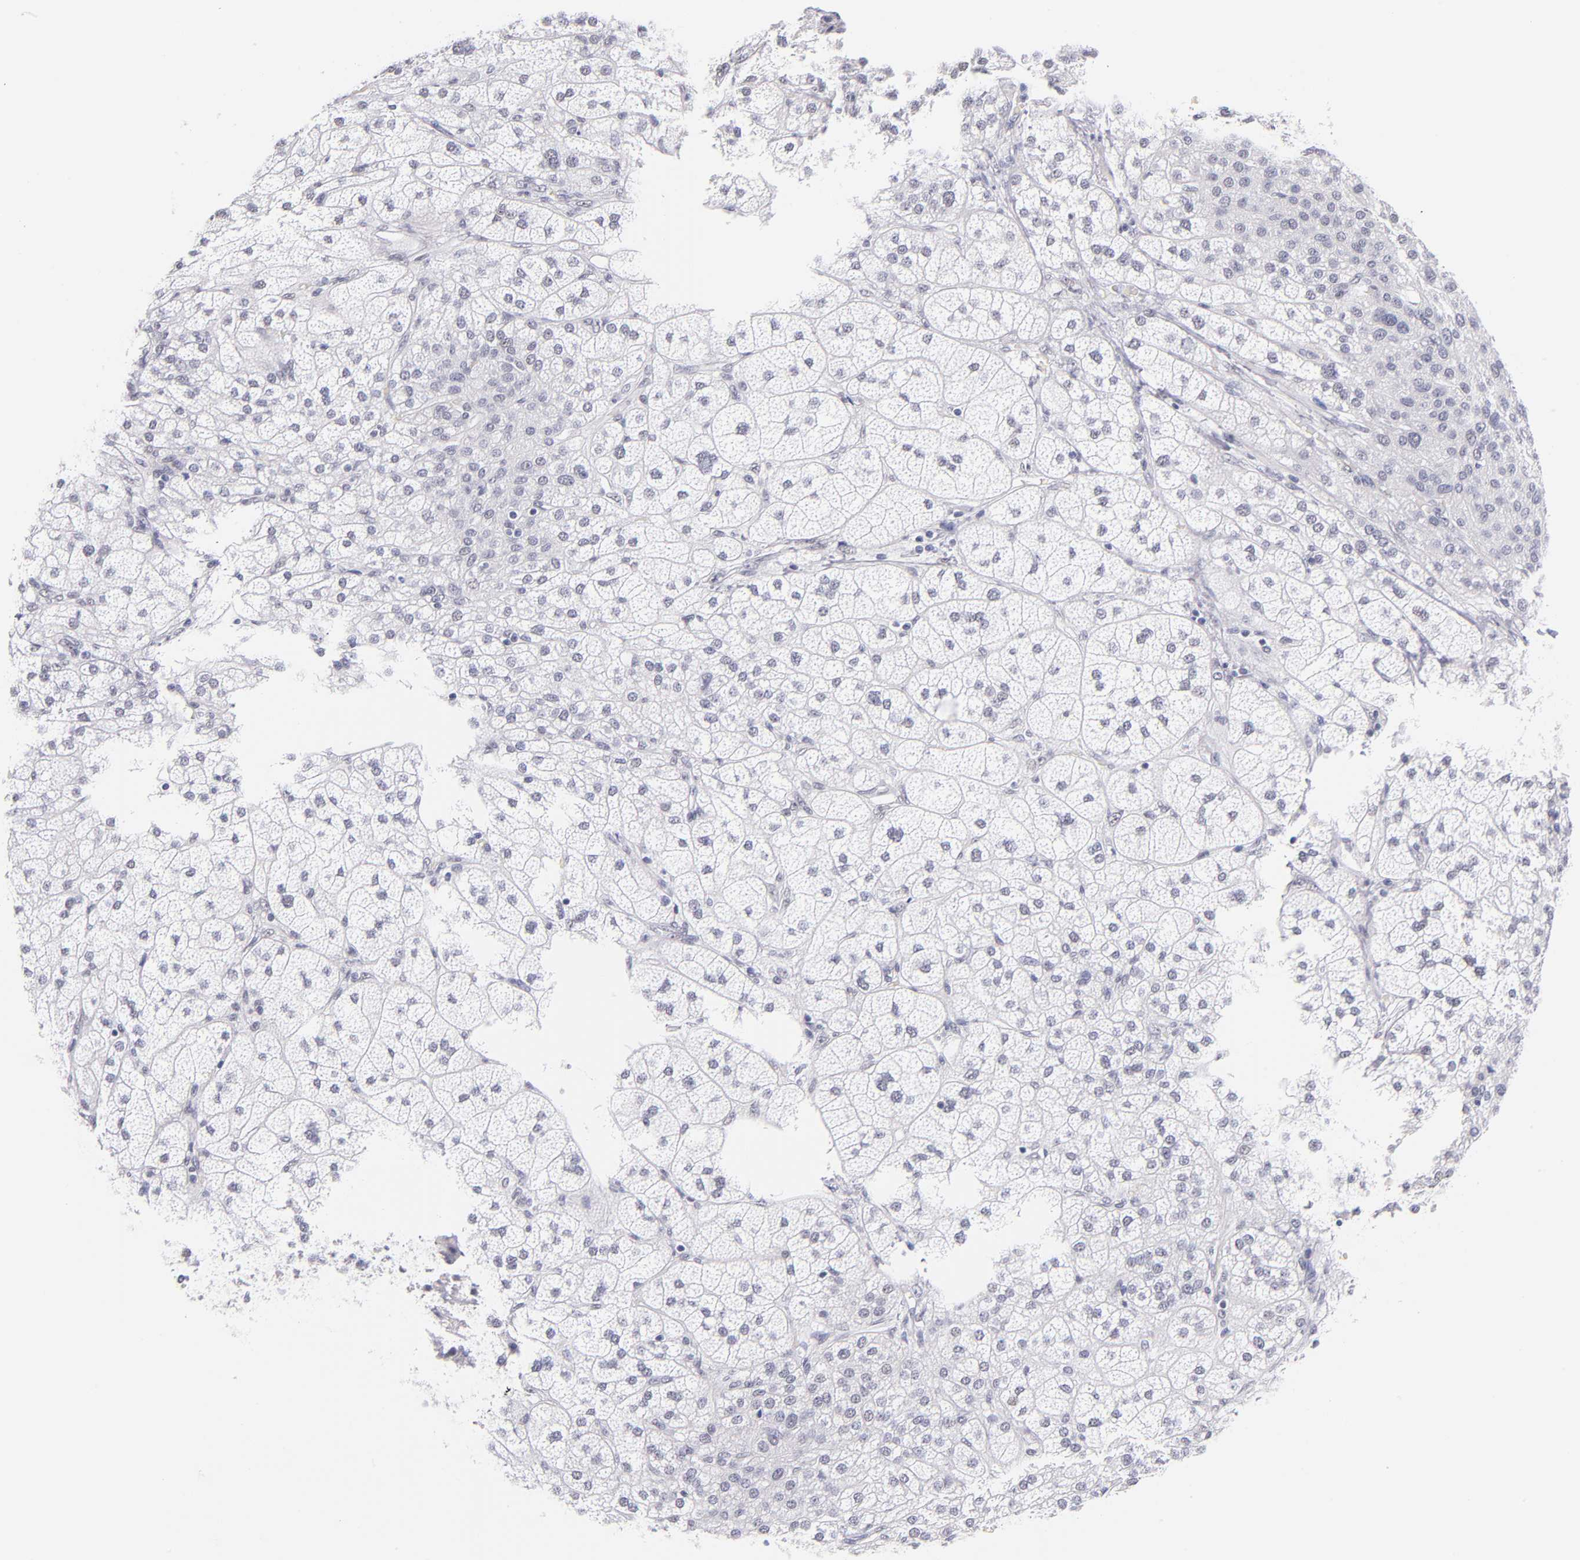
{"staining": {"intensity": "weak", "quantity": "<25%", "location": "nuclear"}, "tissue": "adrenal gland", "cell_type": "Glandular cells", "image_type": "normal", "snomed": [{"axis": "morphology", "description": "Normal tissue, NOS"}, {"axis": "topography", "description": "Adrenal gland"}], "caption": "A high-resolution micrograph shows immunohistochemistry (IHC) staining of normal adrenal gland, which demonstrates no significant staining in glandular cells.", "gene": "SNRPB", "patient": {"sex": "female", "age": 60}}